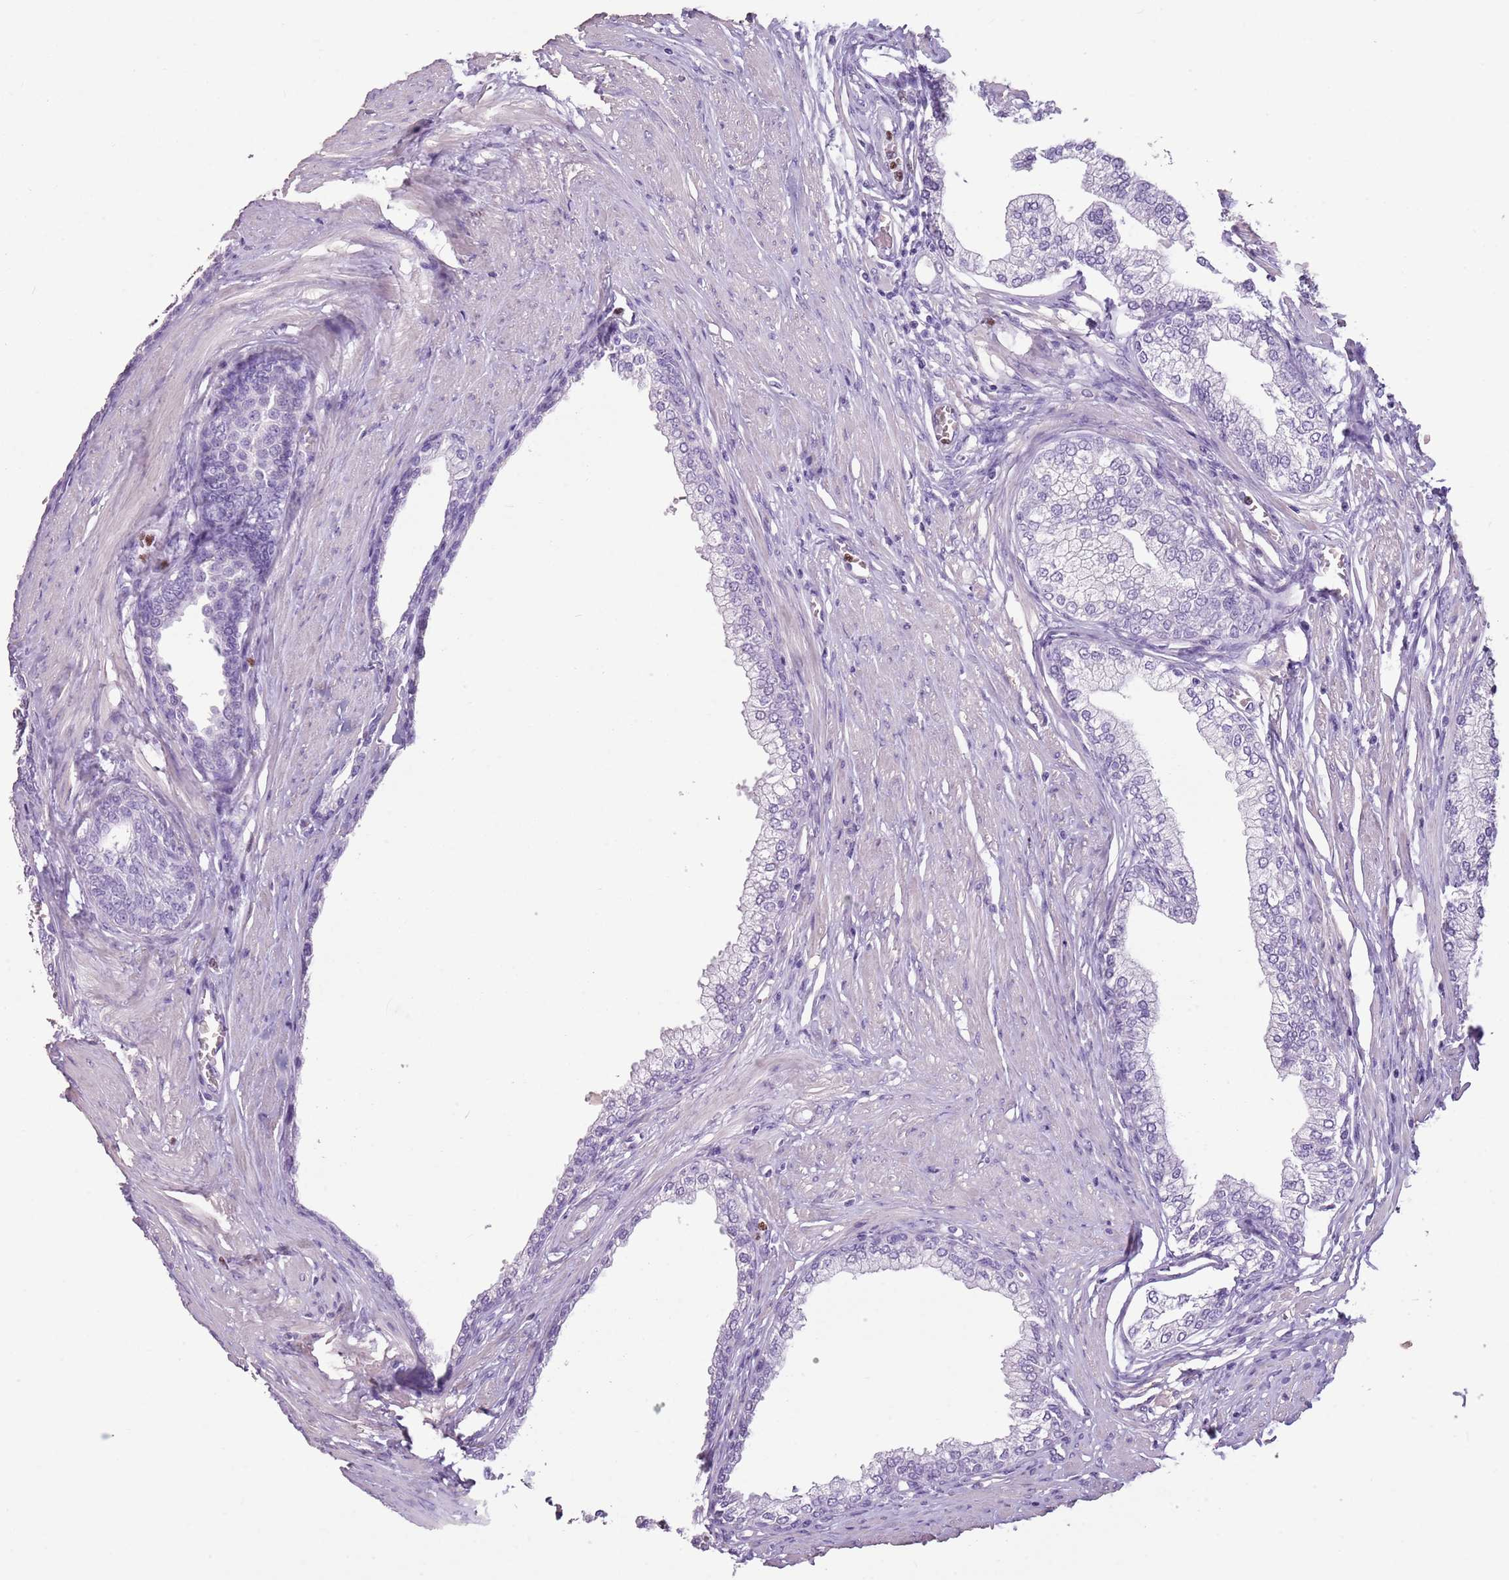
{"staining": {"intensity": "negative", "quantity": "none", "location": "none"}, "tissue": "prostate", "cell_type": "Glandular cells", "image_type": "normal", "snomed": [{"axis": "morphology", "description": "Normal tissue, NOS"}, {"axis": "morphology", "description": "Urothelial carcinoma, Low grade"}, {"axis": "topography", "description": "Urinary bladder"}, {"axis": "topography", "description": "Prostate"}], "caption": "Immunohistochemistry (IHC) of normal human prostate demonstrates no expression in glandular cells.", "gene": "CELF6", "patient": {"sex": "male", "age": 60}}